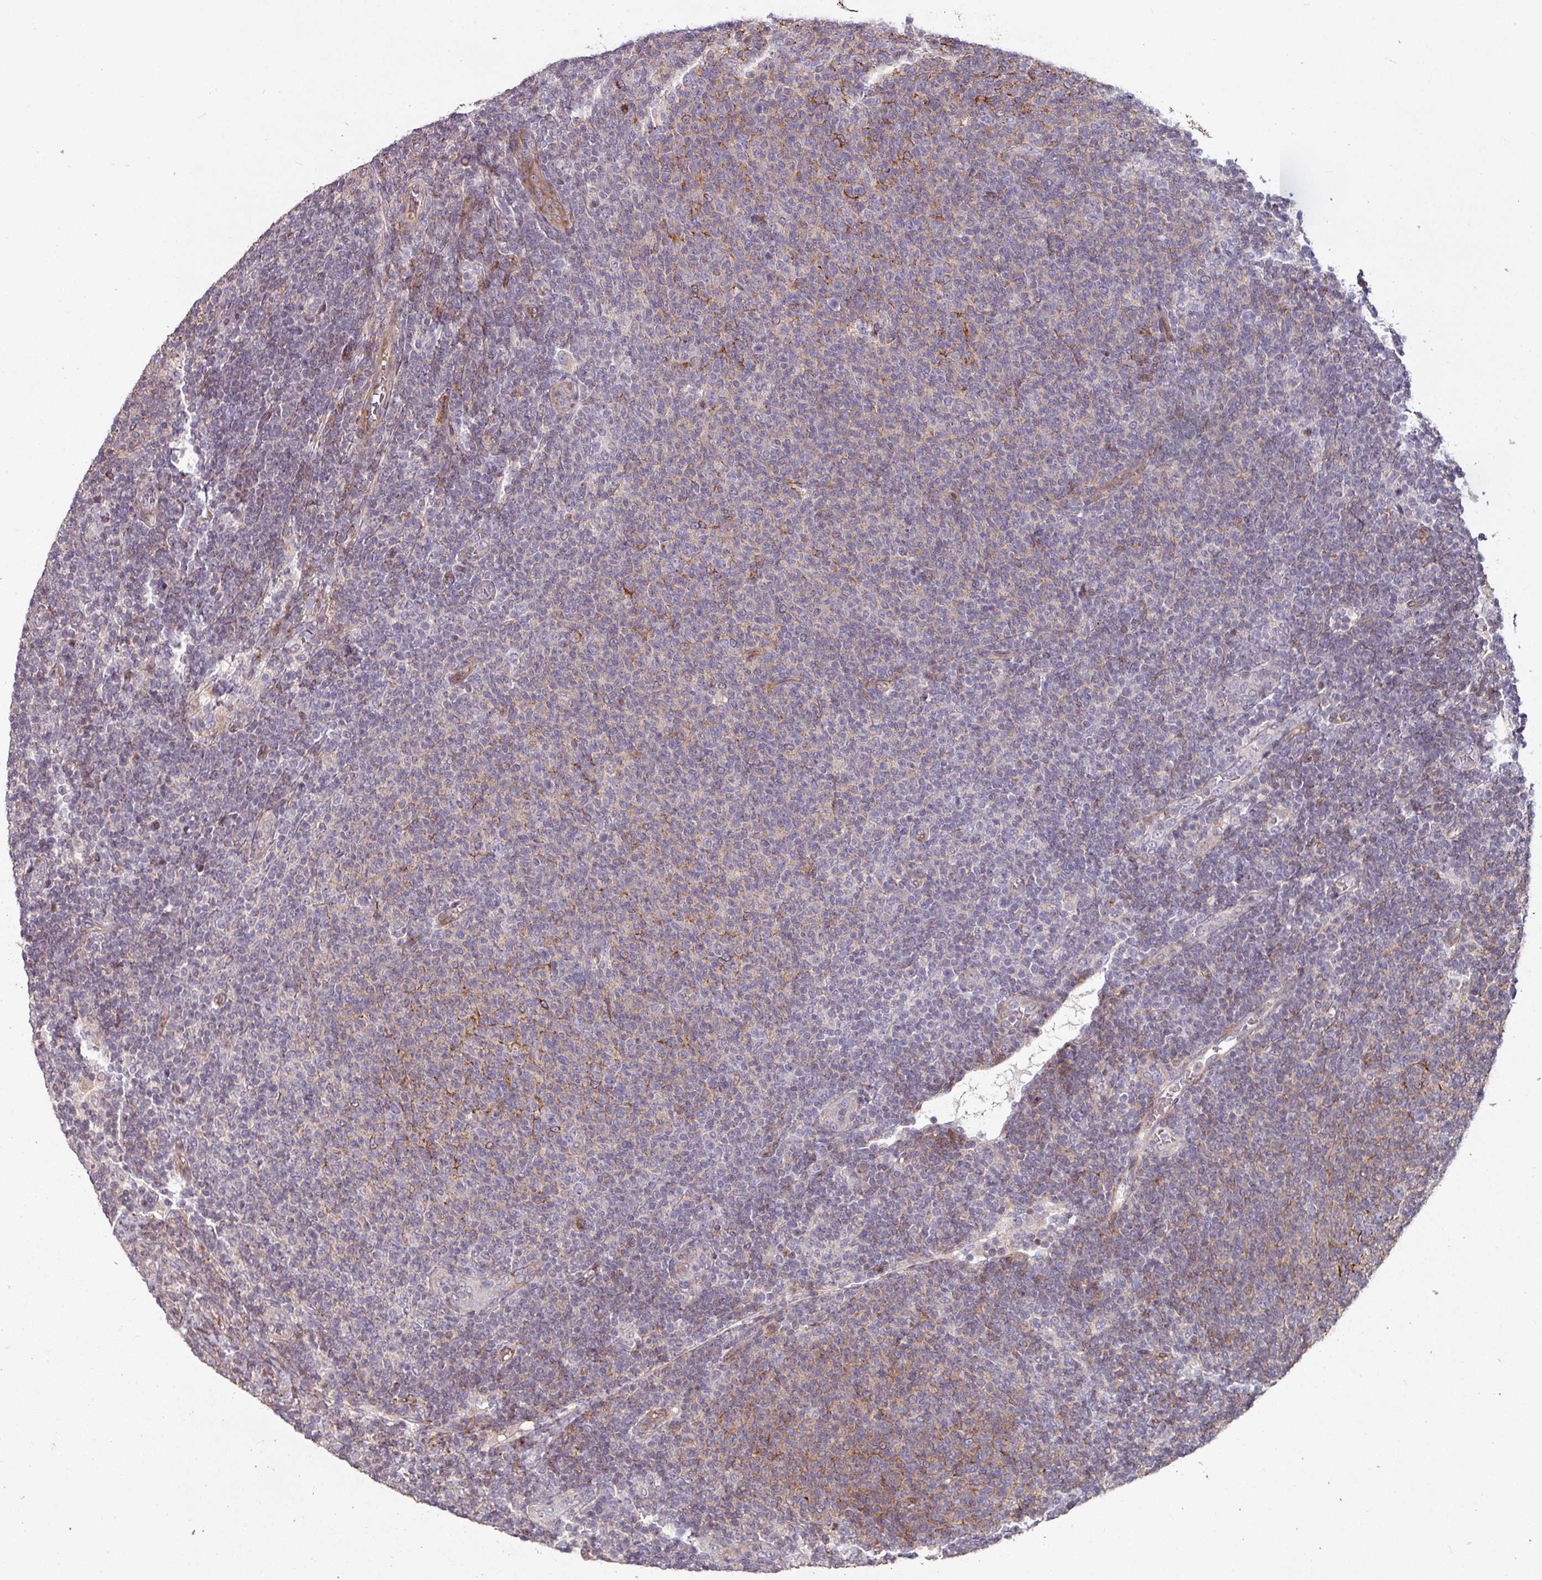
{"staining": {"intensity": "weak", "quantity": "<25%", "location": "cytoplasmic/membranous"}, "tissue": "lymphoma", "cell_type": "Tumor cells", "image_type": "cancer", "snomed": [{"axis": "morphology", "description": "Malignant lymphoma, non-Hodgkin's type, Low grade"}, {"axis": "topography", "description": "Lymph node"}], "caption": "This is an immunohistochemistry (IHC) image of lymphoma. There is no staining in tumor cells.", "gene": "RPL23A", "patient": {"sex": "male", "age": 66}}